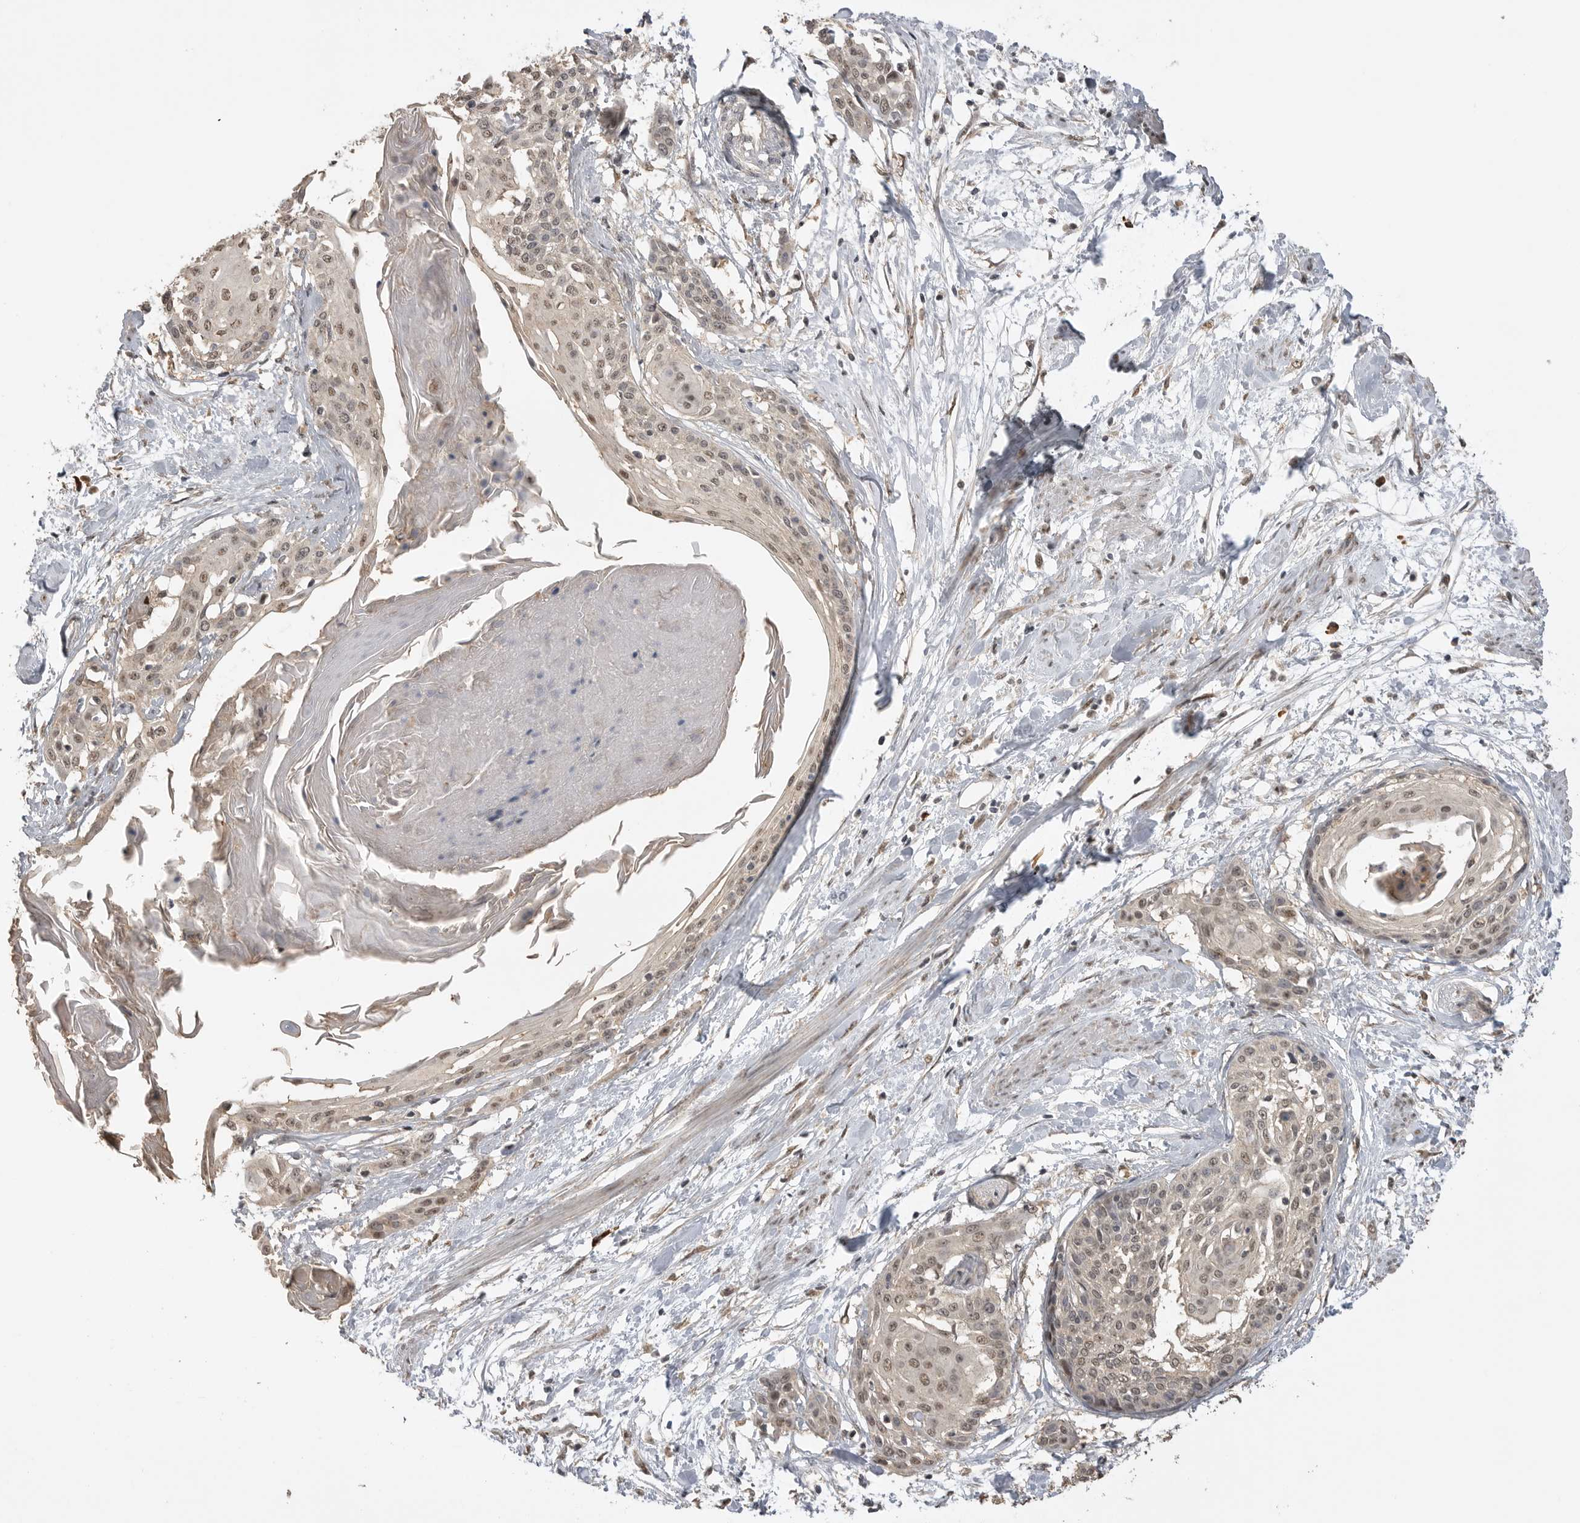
{"staining": {"intensity": "weak", "quantity": "25%-75%", "location": "nuclear"}, "tissue": "cervical cancer", "cell_type": "Tumor cells", "image_type": "cancer", "snomed": [{"axis": "morphology", "description": "Squamous cell carcinoma, NOS"}, {"axis": "topography", "description": "Cervix"}], "caption": "Protein expression analysis of human squamous cell carcinoma (cervical) reveals weak nuclear expression in about 25%-75% of tumor cells.", "gene": "ASPSCR1", "patient": {"sex": "female", "age": 57}}